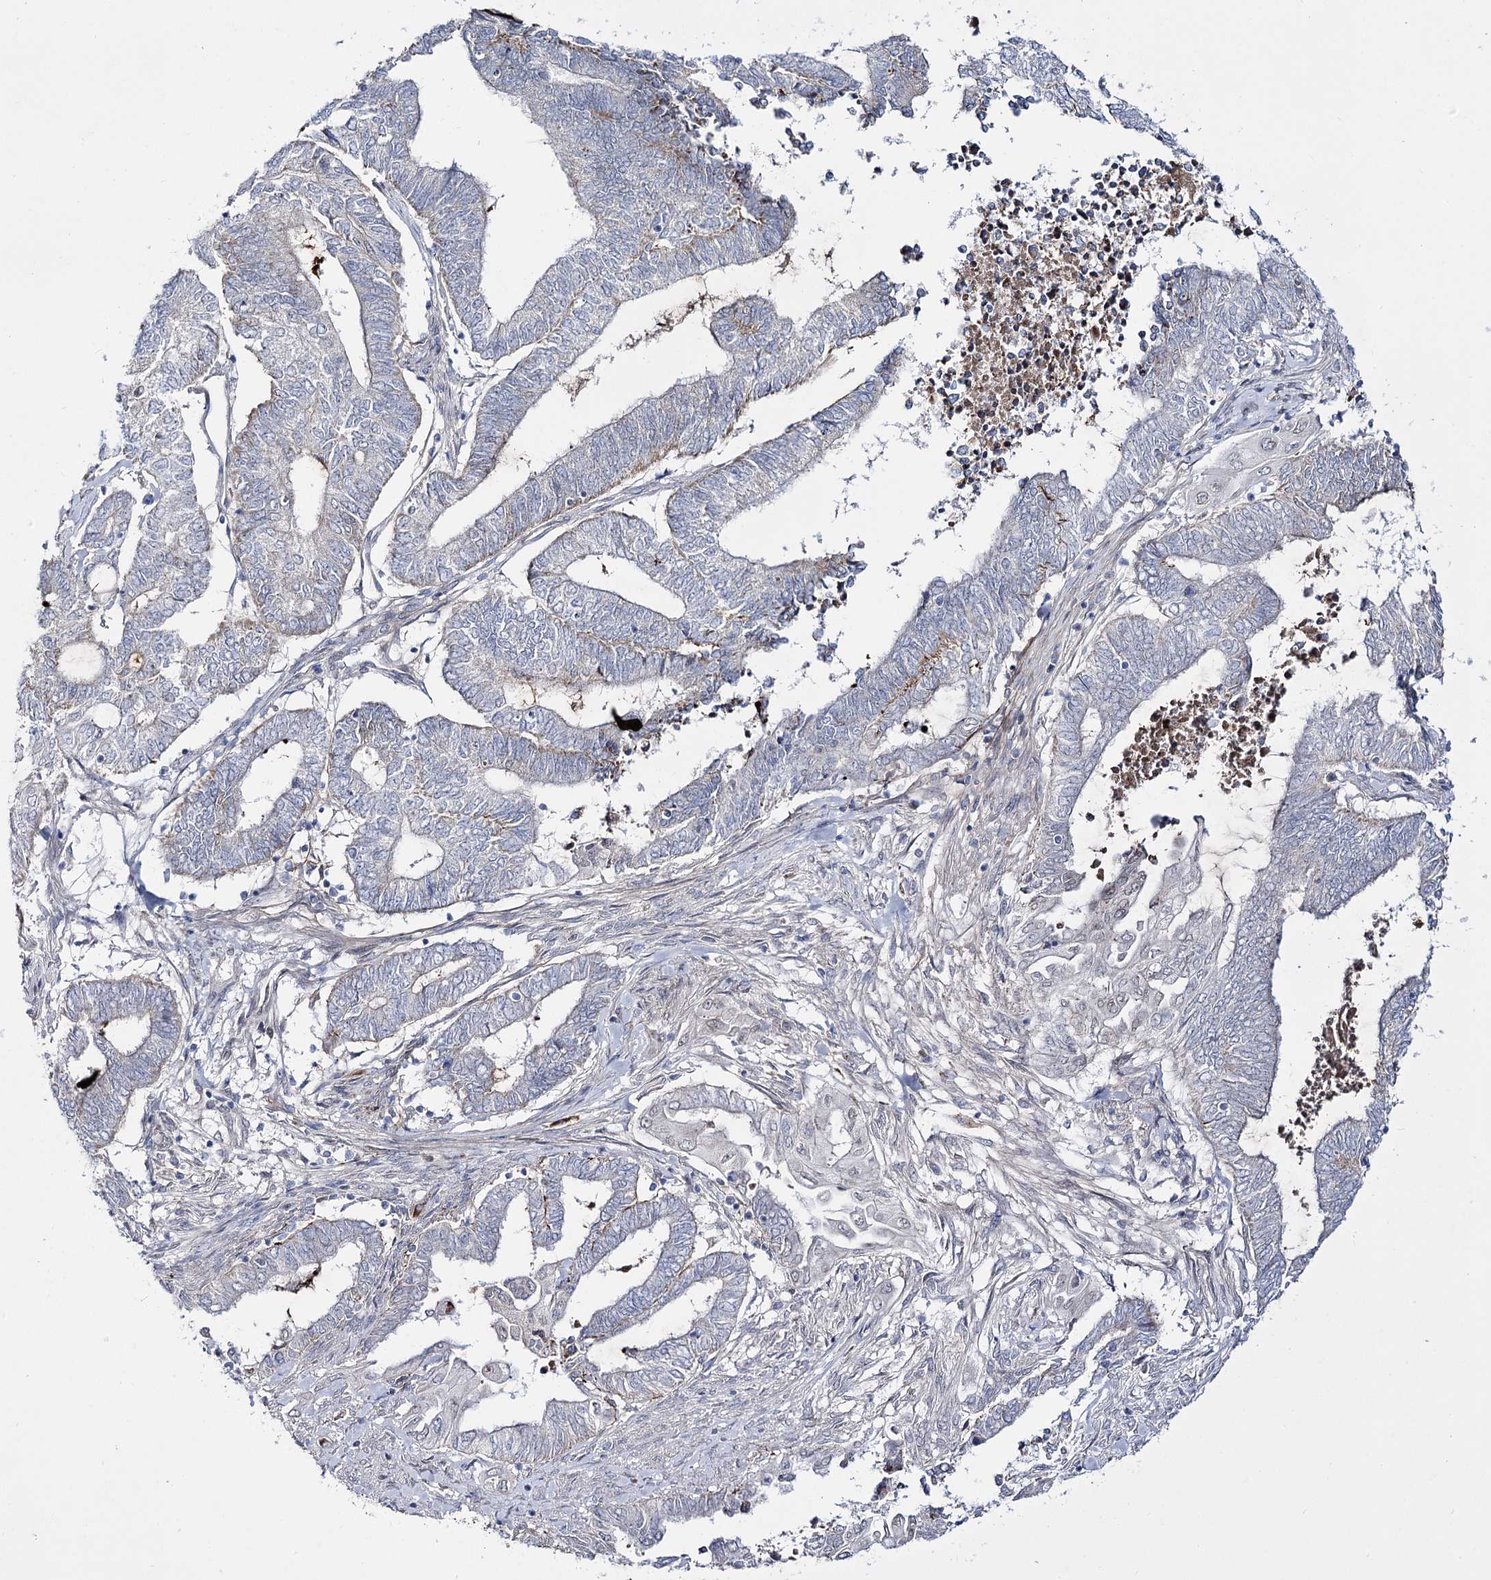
{"staining": {"intensity": "negative", "quantity": "none", "location": "none"}, "tissue": "endometrial cancer", "cell_type": "Tumor cells", "image_type": "cancer", "snomed": [{"axis": "morphology", "description": "Adenocarcinoma, NOS"}, {"axis": "topography", "description": "Uterus"}, {"axis": "topography", "description": "Endometrium"}], "caption": "An immunohistochemistry photomicrograph of endometrial adenocarcinoma is shown. There is no staining in tumor cells of endometrial adenocarcinoma.", "gene": "C11orf80", "patient": {"sex": "female", "age": 70}}